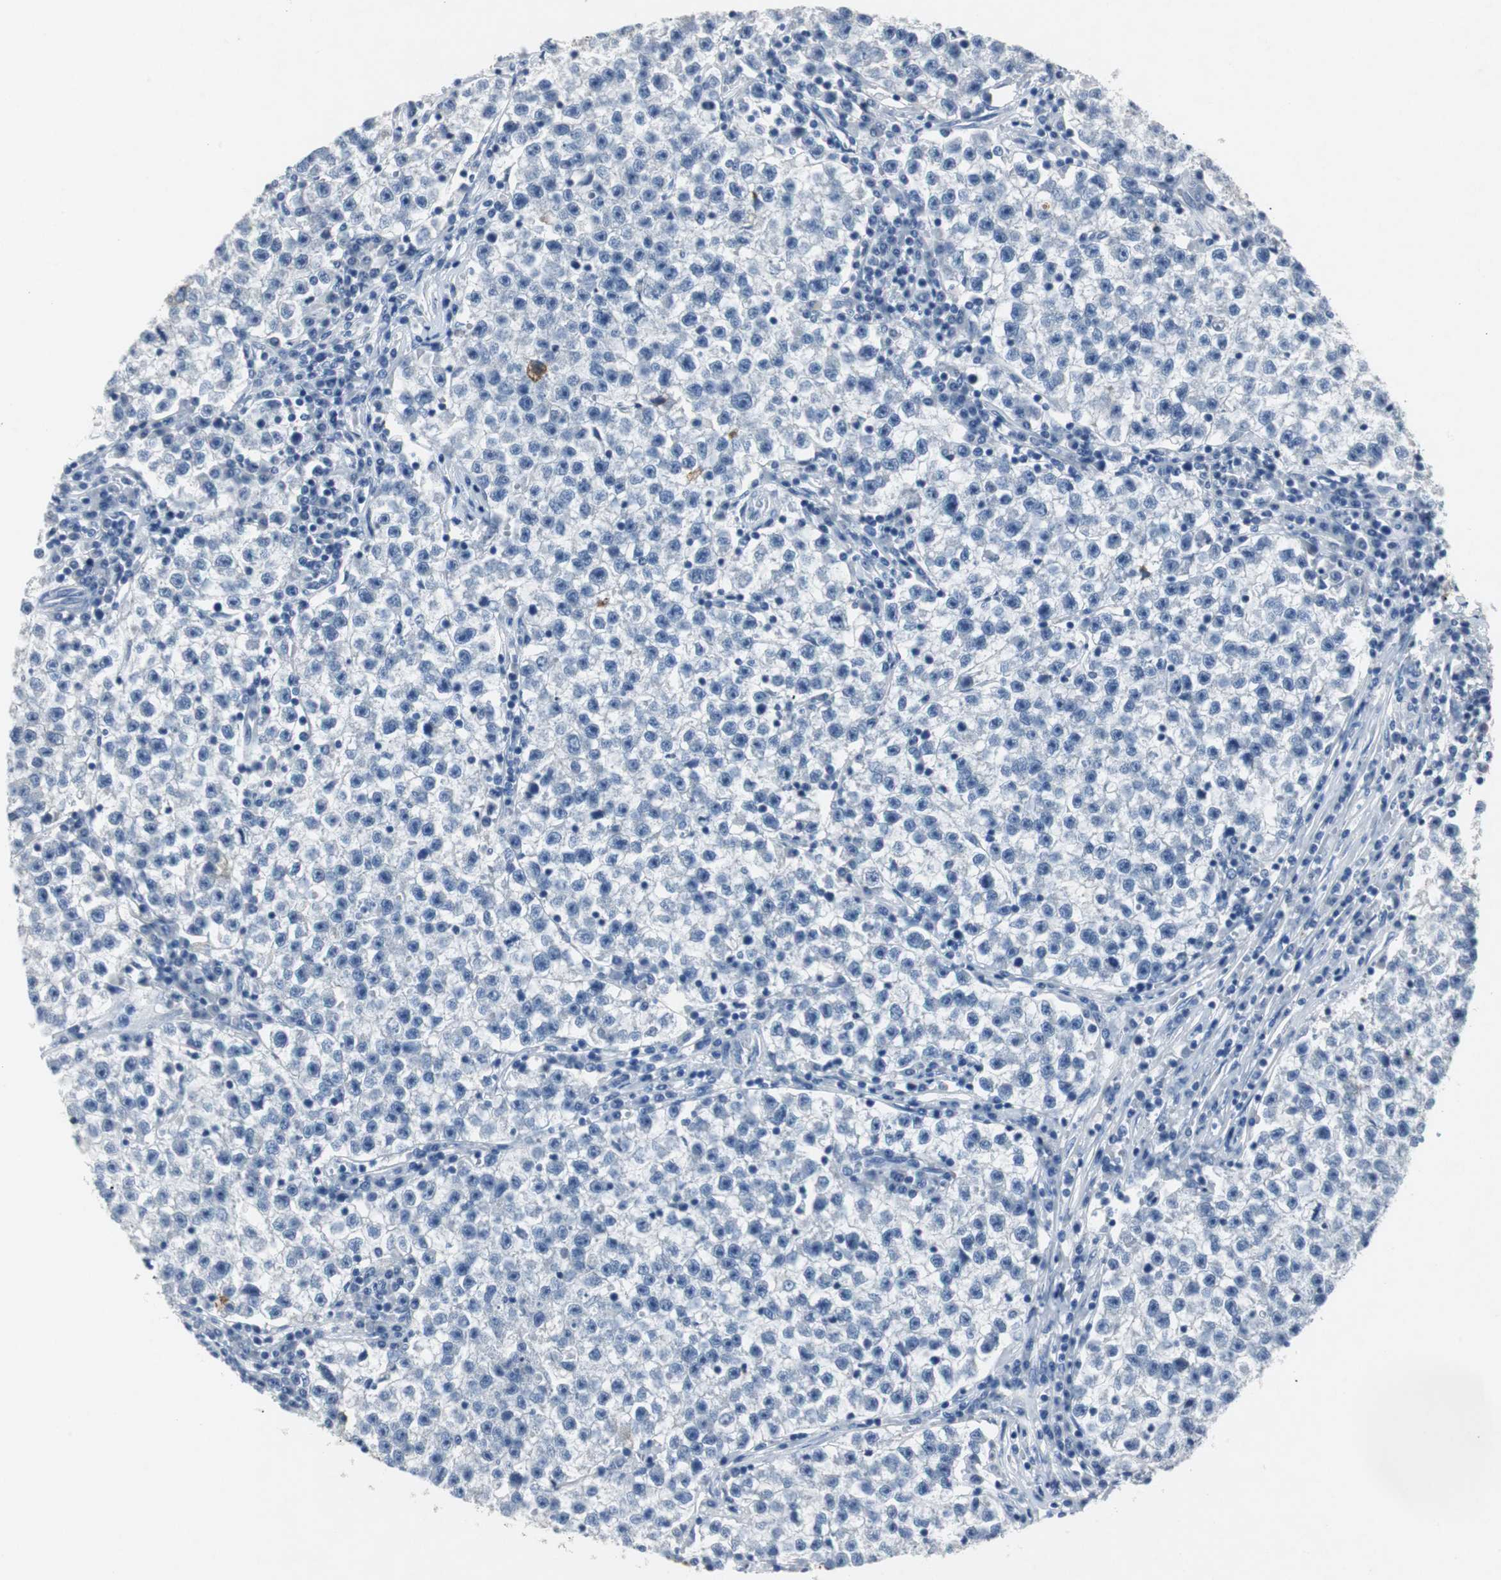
{"staining": {"intensity": "negative", "quantity": "none", "location": "none"}, "tissue": "testis cancer", "cell_type": "Tumor cells", "image_type": "cancer", "snomed": [{"axis": "morphology", "description": "Seminoma, NOS"}, {"axis": "topography", "description": "Testis"}], "caption": "A micrograph of human testis cancer (seminoma) is negative for staining in tumor cells.", "gene": "LRP2", "patient": {"sex": "male", "age": 22}}